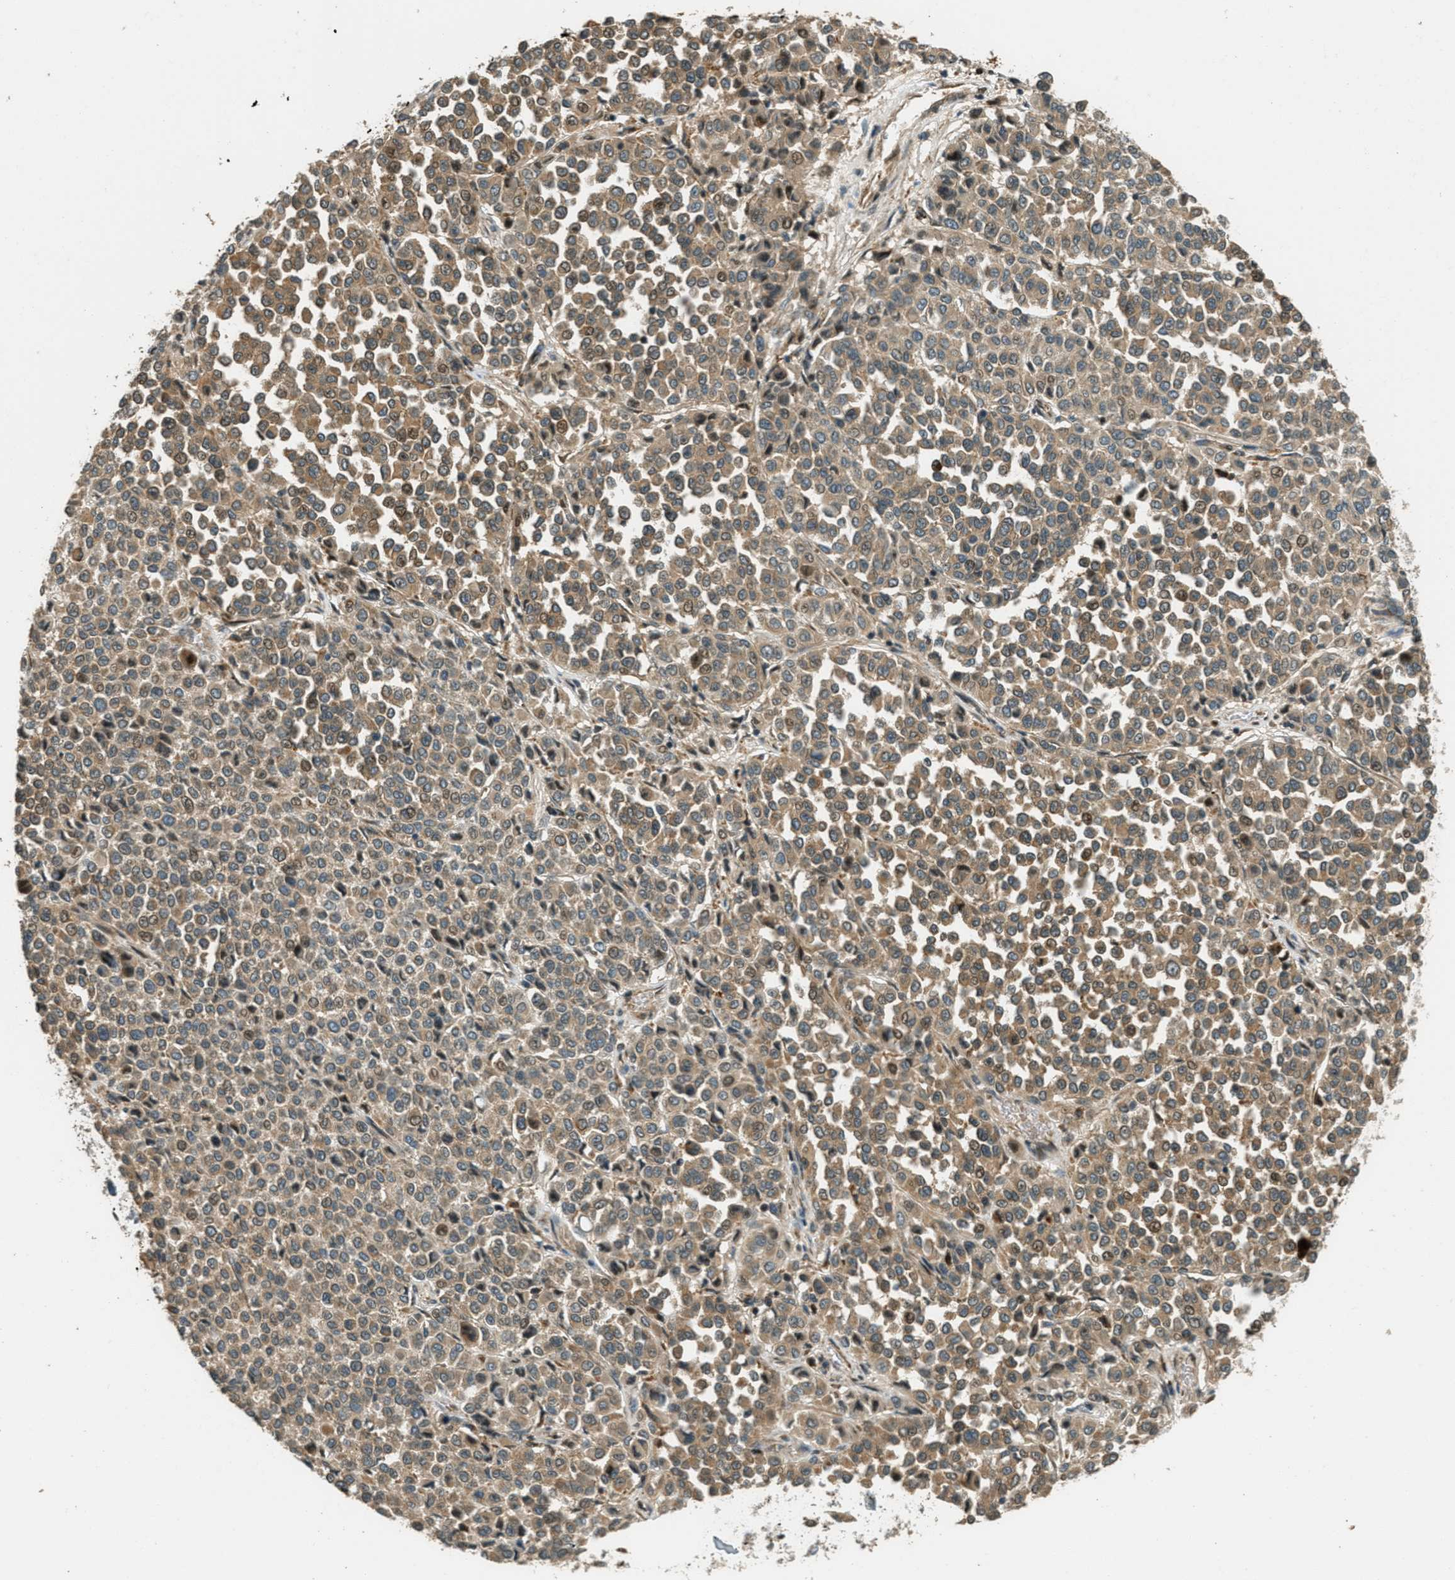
{"staining": {"intensity": "moderate", "quantity": ">75%", "location": "cytoplasmic/membranous"}, "tissue": "melanoma", "cell_type": "Tumor cells", "image_type": "cancer", "snomed": [{"axis": "morphology", "description": "Malignant melanoma, Metastatic site"}, {"axis": "topography", "description": "Pancreas"}], "caption": "Immunohistochemical staining of human melanoma displays moderate cytoplasmic/membranous protein expression in about >75% of tumor cells.", "gene": "PTPN23", "patient": {"sex": "female", "age": 30}}